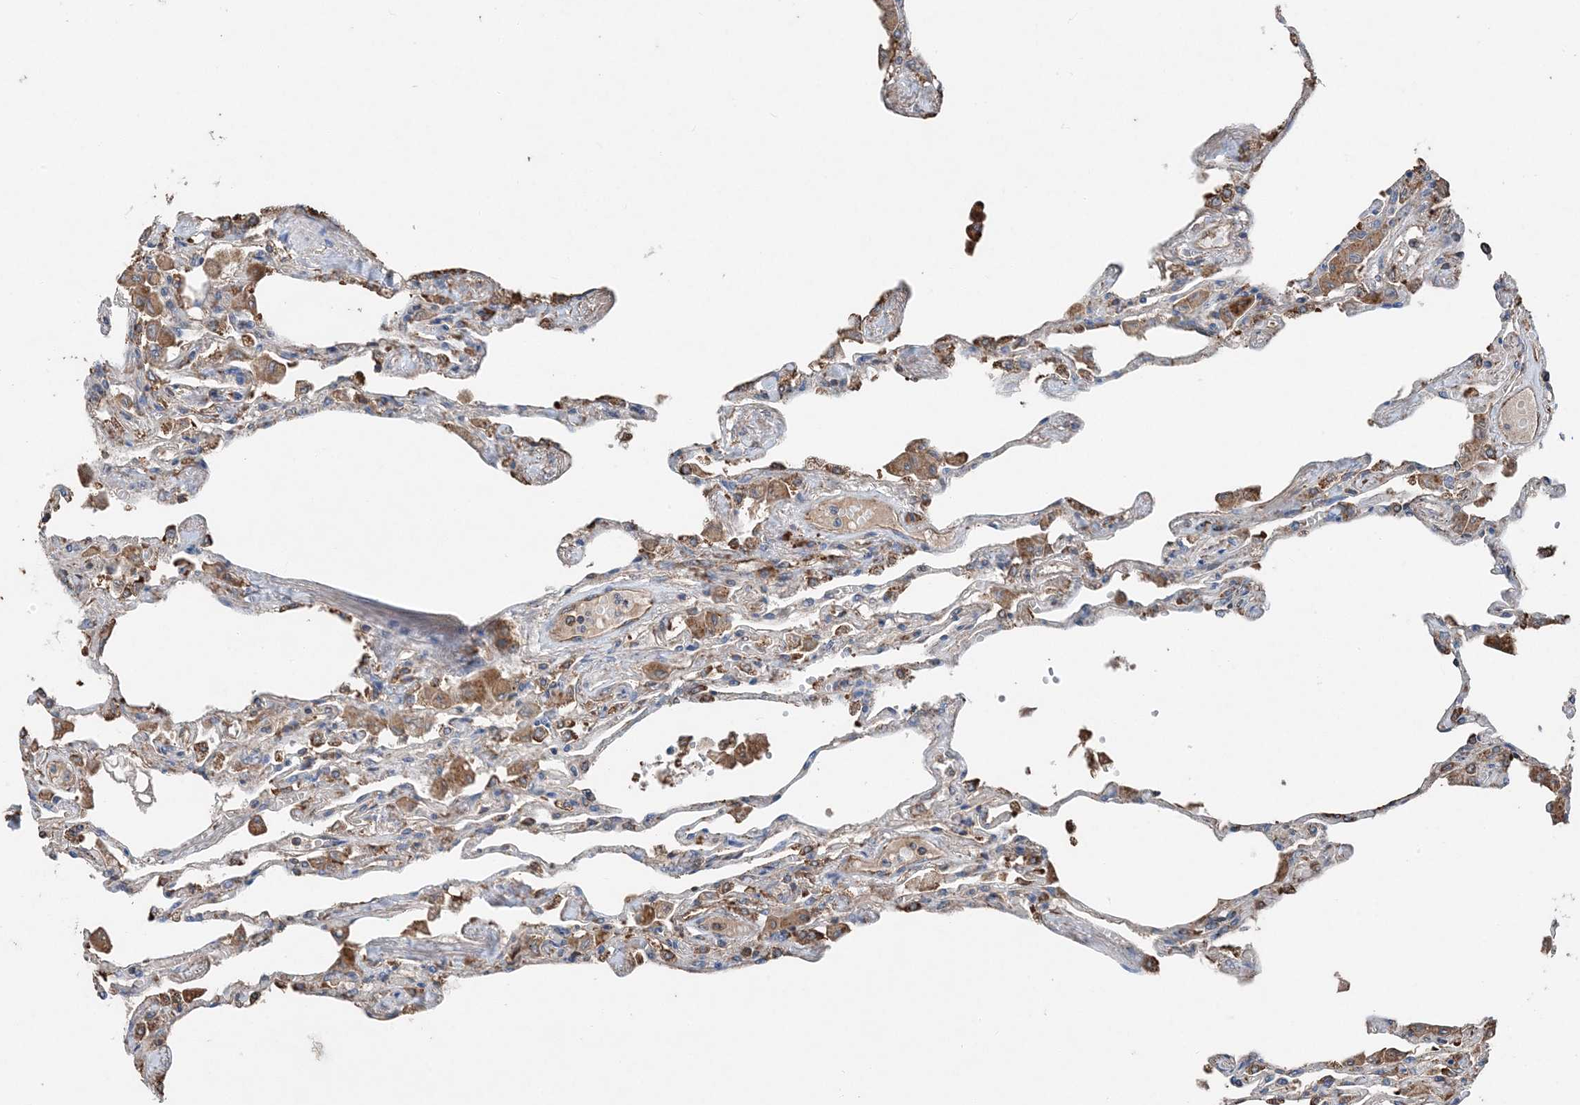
{"staining": {"intensity": "strong", "quantity": "<25%", "location": "cytoplasmic/membranous"}, "tissue": "lung", "cell_type": "Alveolar cells", "image_type": "normal", "snomed": [{"axis": "morphology", "description": "Normal tissue, NOS"}, {"axis": "topography", "description": "Bronchus"}, {"axis": "topography", "description": "Lung"}], "caption": "IHC image of normal lung: lung stained using IHC reveals medium levels of strong protein expression localized specifically in the cytoplasmic/membranous of alveolar cells, appearing as a cytoplasmic/membranous brown color.", "gene": "PDIA6", "patient": {"sex": "female", "age": 49}}